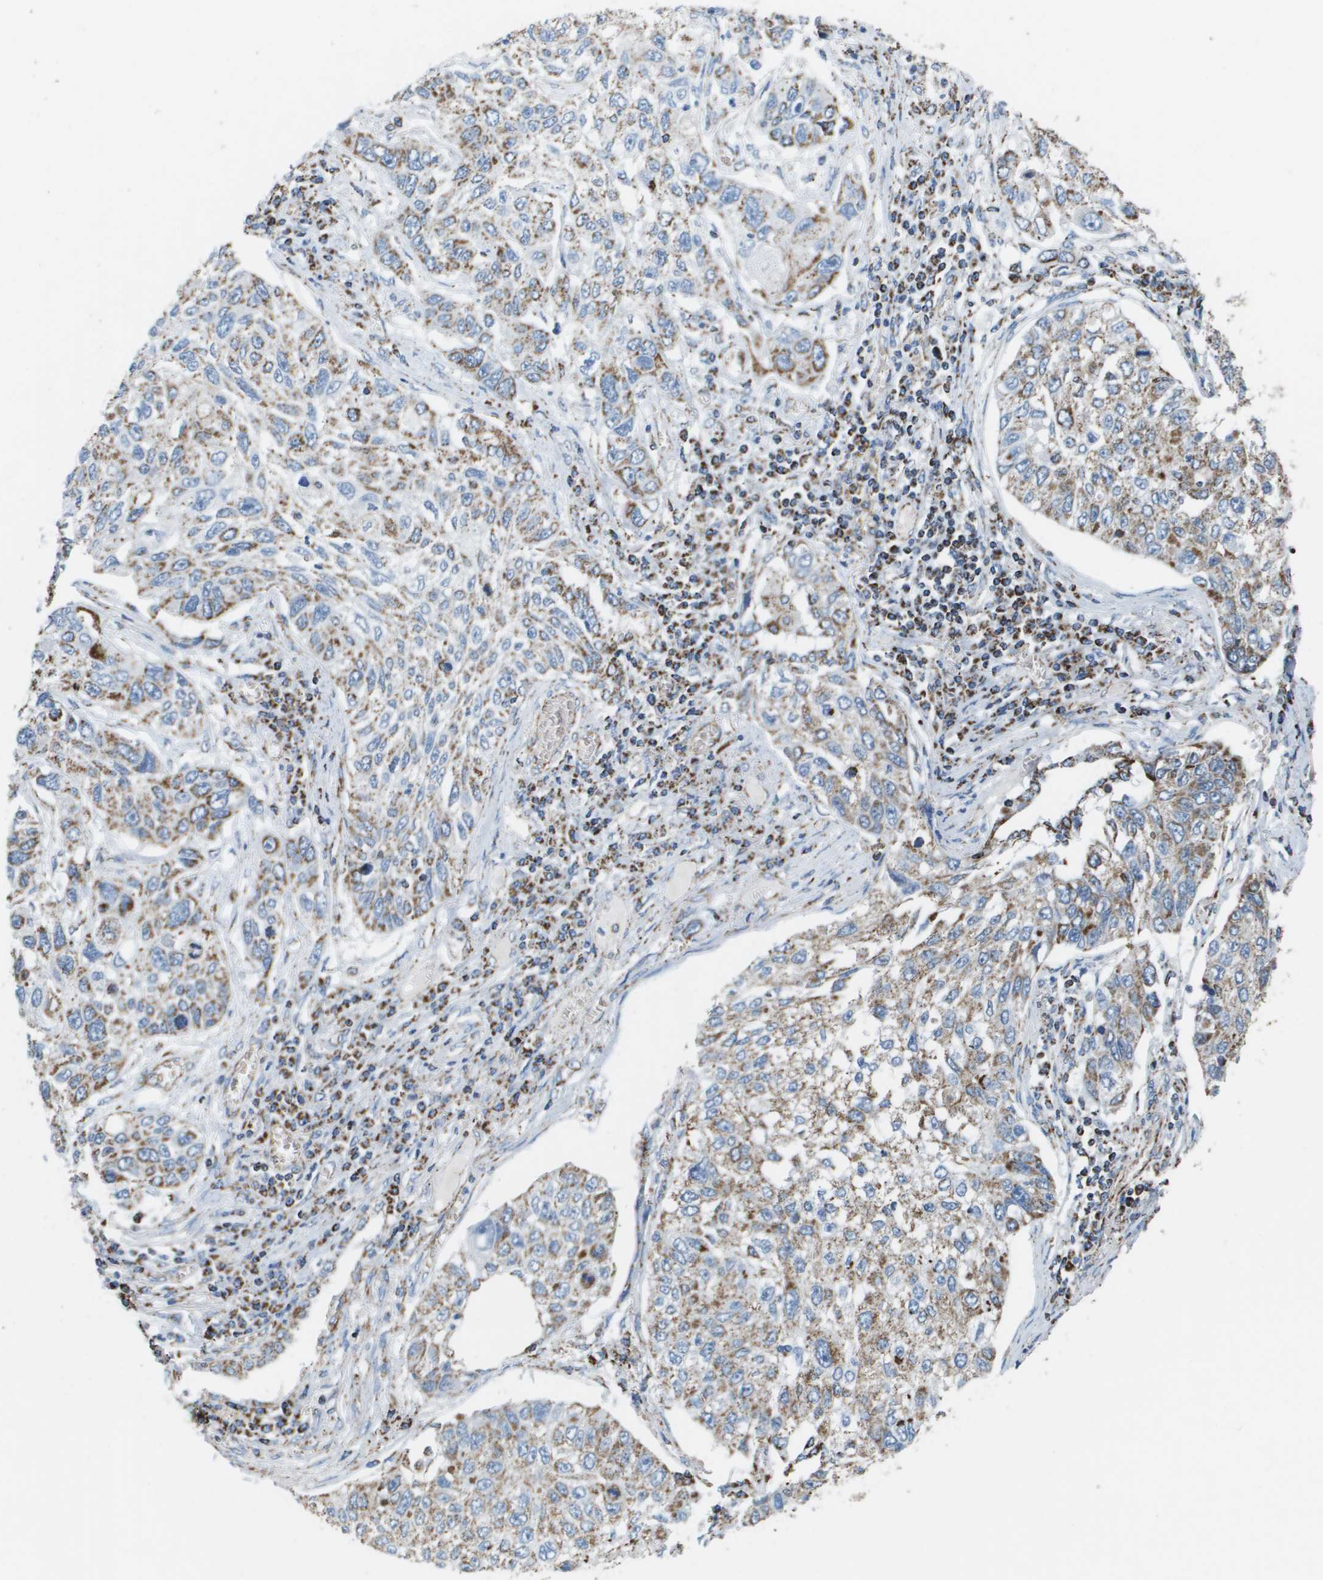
{"staining": {"intensity": "moderate", "quantity": ">75%", "location": "cytoplasmic/membranous"}, "tissue": "lung cancer", "cell_type": "Tumor cells", "image_type": "cancer", "snomed": [{"axis": "morphology", "description": "Squamous cell carcinoma, NOS"}, {"axis": "topography", "description": "Lung"}], "caption": "This micrograph reveals immunohistochemistry staining of human squamous cell carcinoma (lung), with medium moderate cytoplasmic/membranous staining in about >75% of tumor cells.", "gene": "ATP5F1B", "patient": {"sex": "male", "age": 71}}